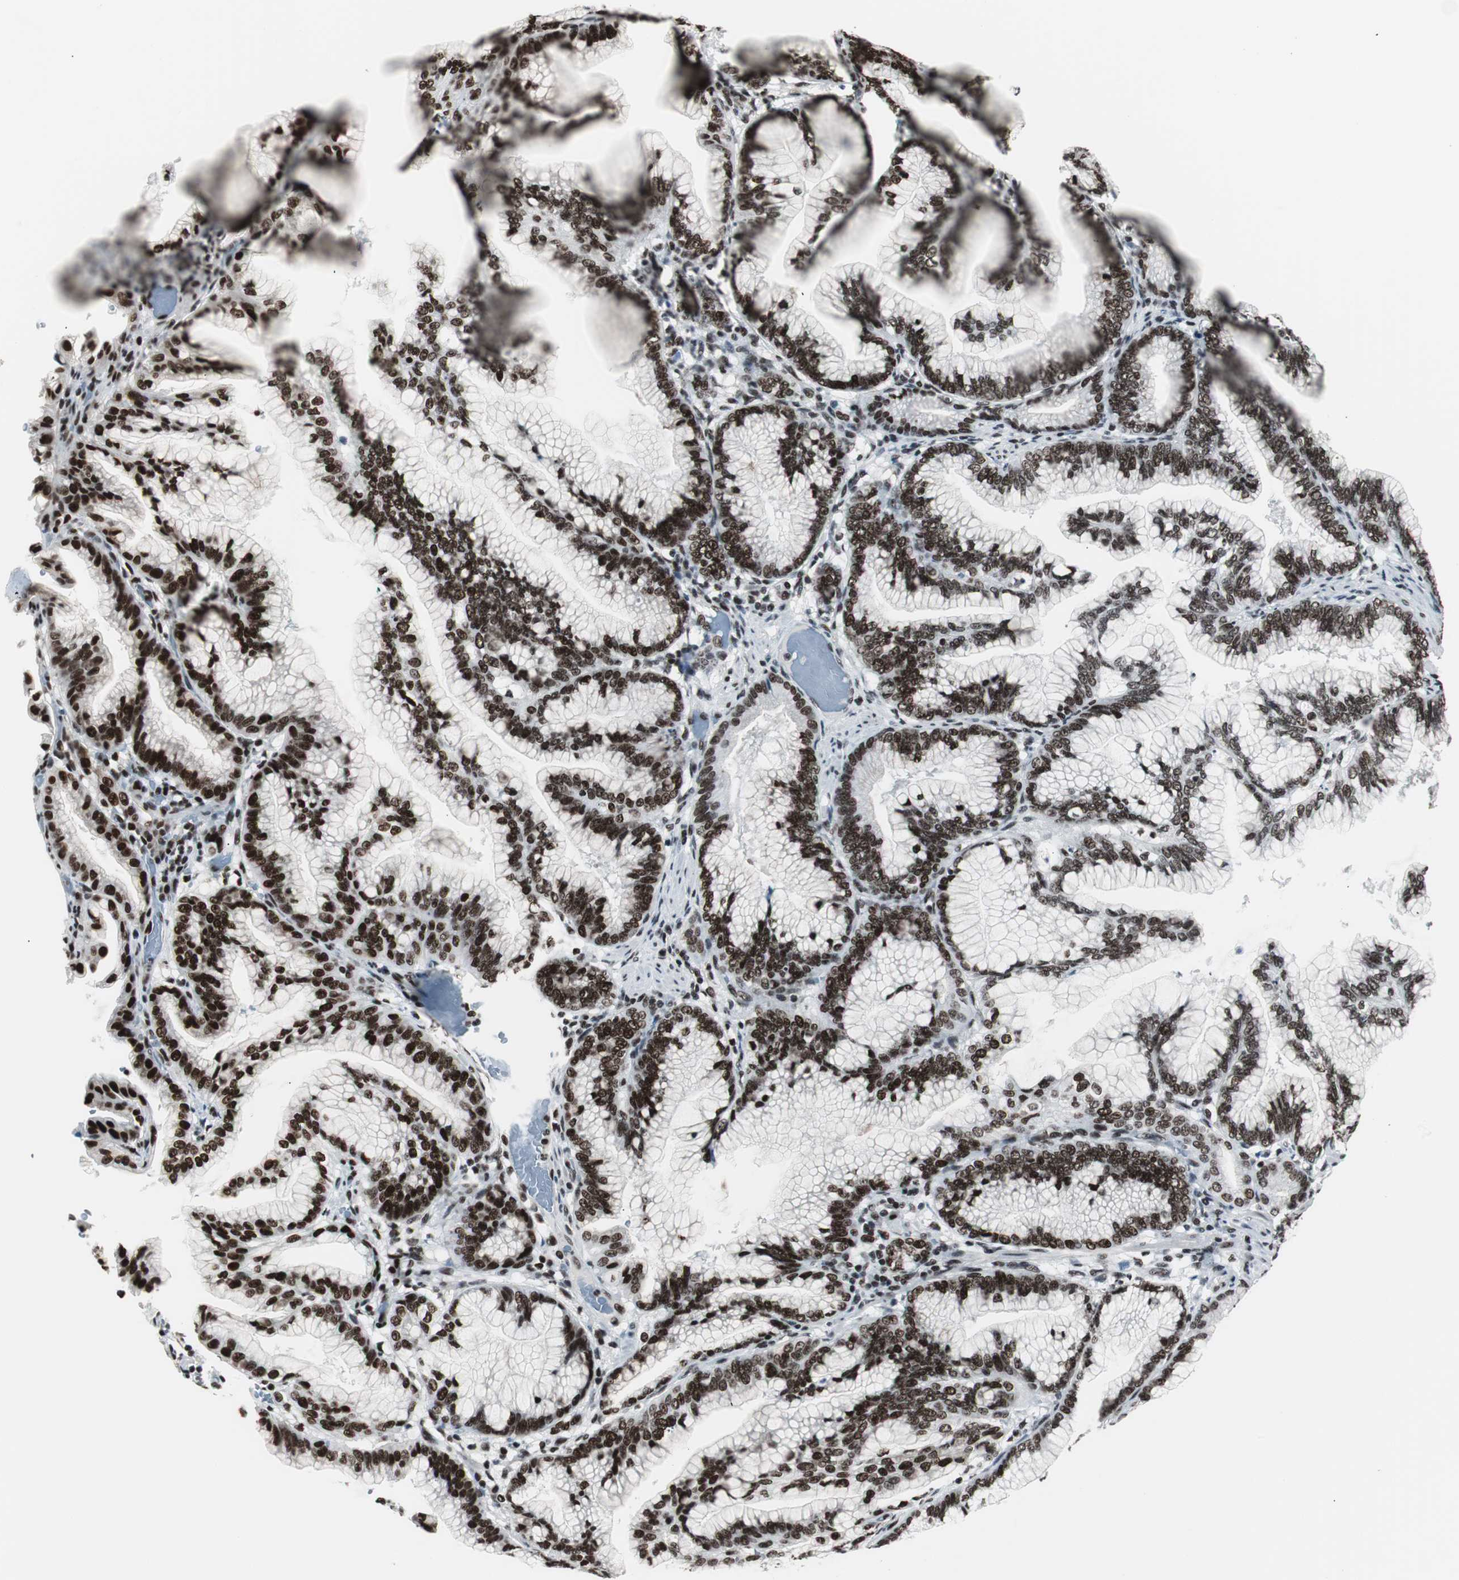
{"staining": {"intensity": "strong", "quantity": ">75%", "location": "nuclear"}, "tissue": "pancreatic cancer", "cell_type": "Tumor cells", "image_type": "cancer", "snomed": [{"axis": "morphology", "description": "Adenocarcinoma, NOS"}, {"axis": "topography", "description": "Pancreas"}], "caption": "IHC photomicrograph of neoplastic tissue: pancreatic adenocarcinoma stained using immunohistochemistry (IHC) shows high levels of strong protein expression localized specifically in the nuclear of tumor cells, appearing as a nuclear brown color.", "gene": "XRCC1", "patient": {"sex": "female", "age": 64}}